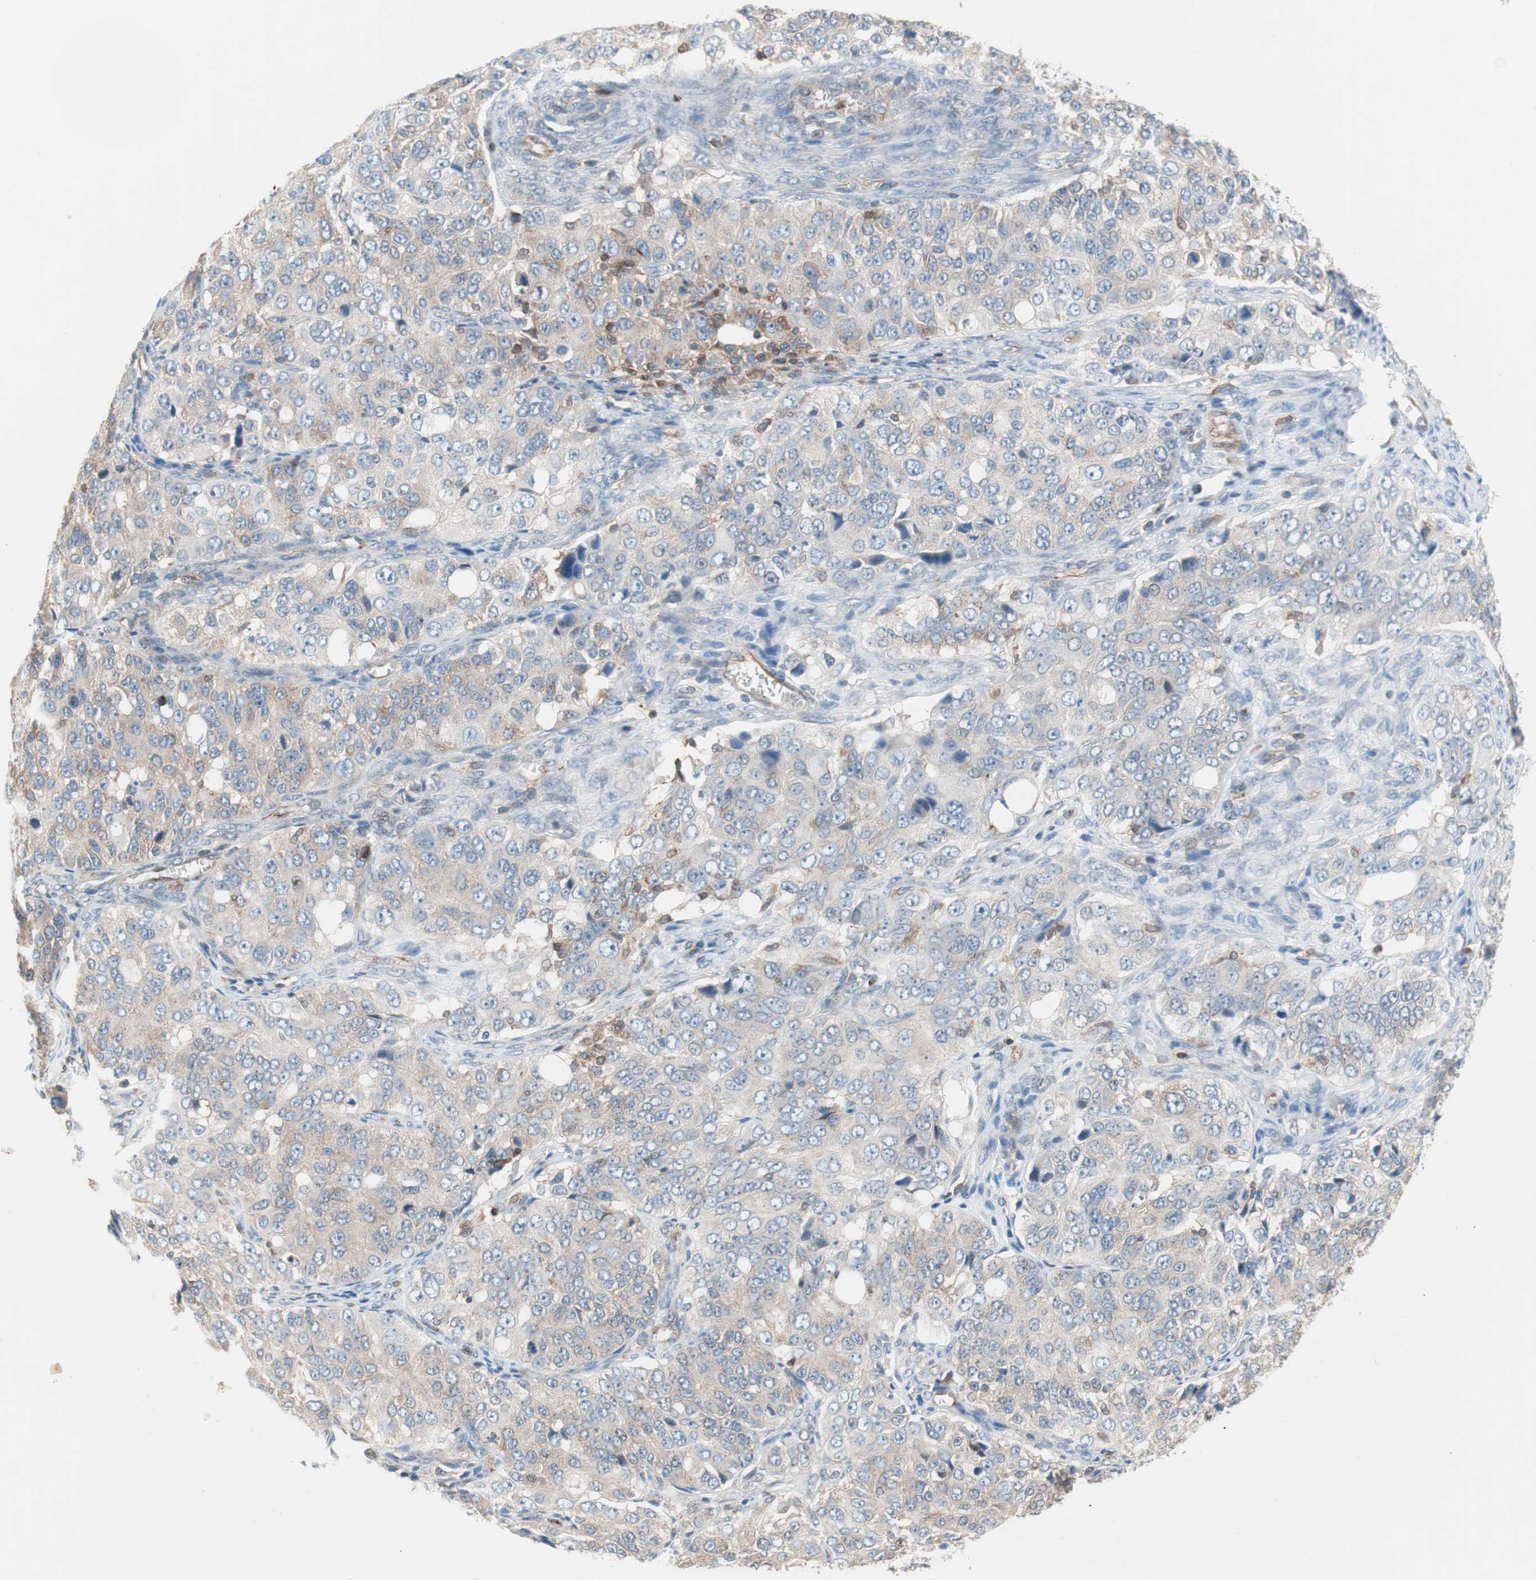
{"staining": {"intensity": "moderate", "quantity": "<25%", "location": "cytoplasmic/membranous"}, "tissue": "ovarian cancer", "cell_type": "Tumor cells", "image_type": "cancer", "snomed": [{"axis": "morphology", "description": "Carcinoma, endometroid"}, {"axis": "topography", "description": "Ovary"}], "caption": "A brown stain labels moderate cytoplasmic/membranous staining of a protein in endometroid carcinoma (ovarian) tumor cells.", "gene": "GALT", "patient": {"sex": "female", "age": 51}}